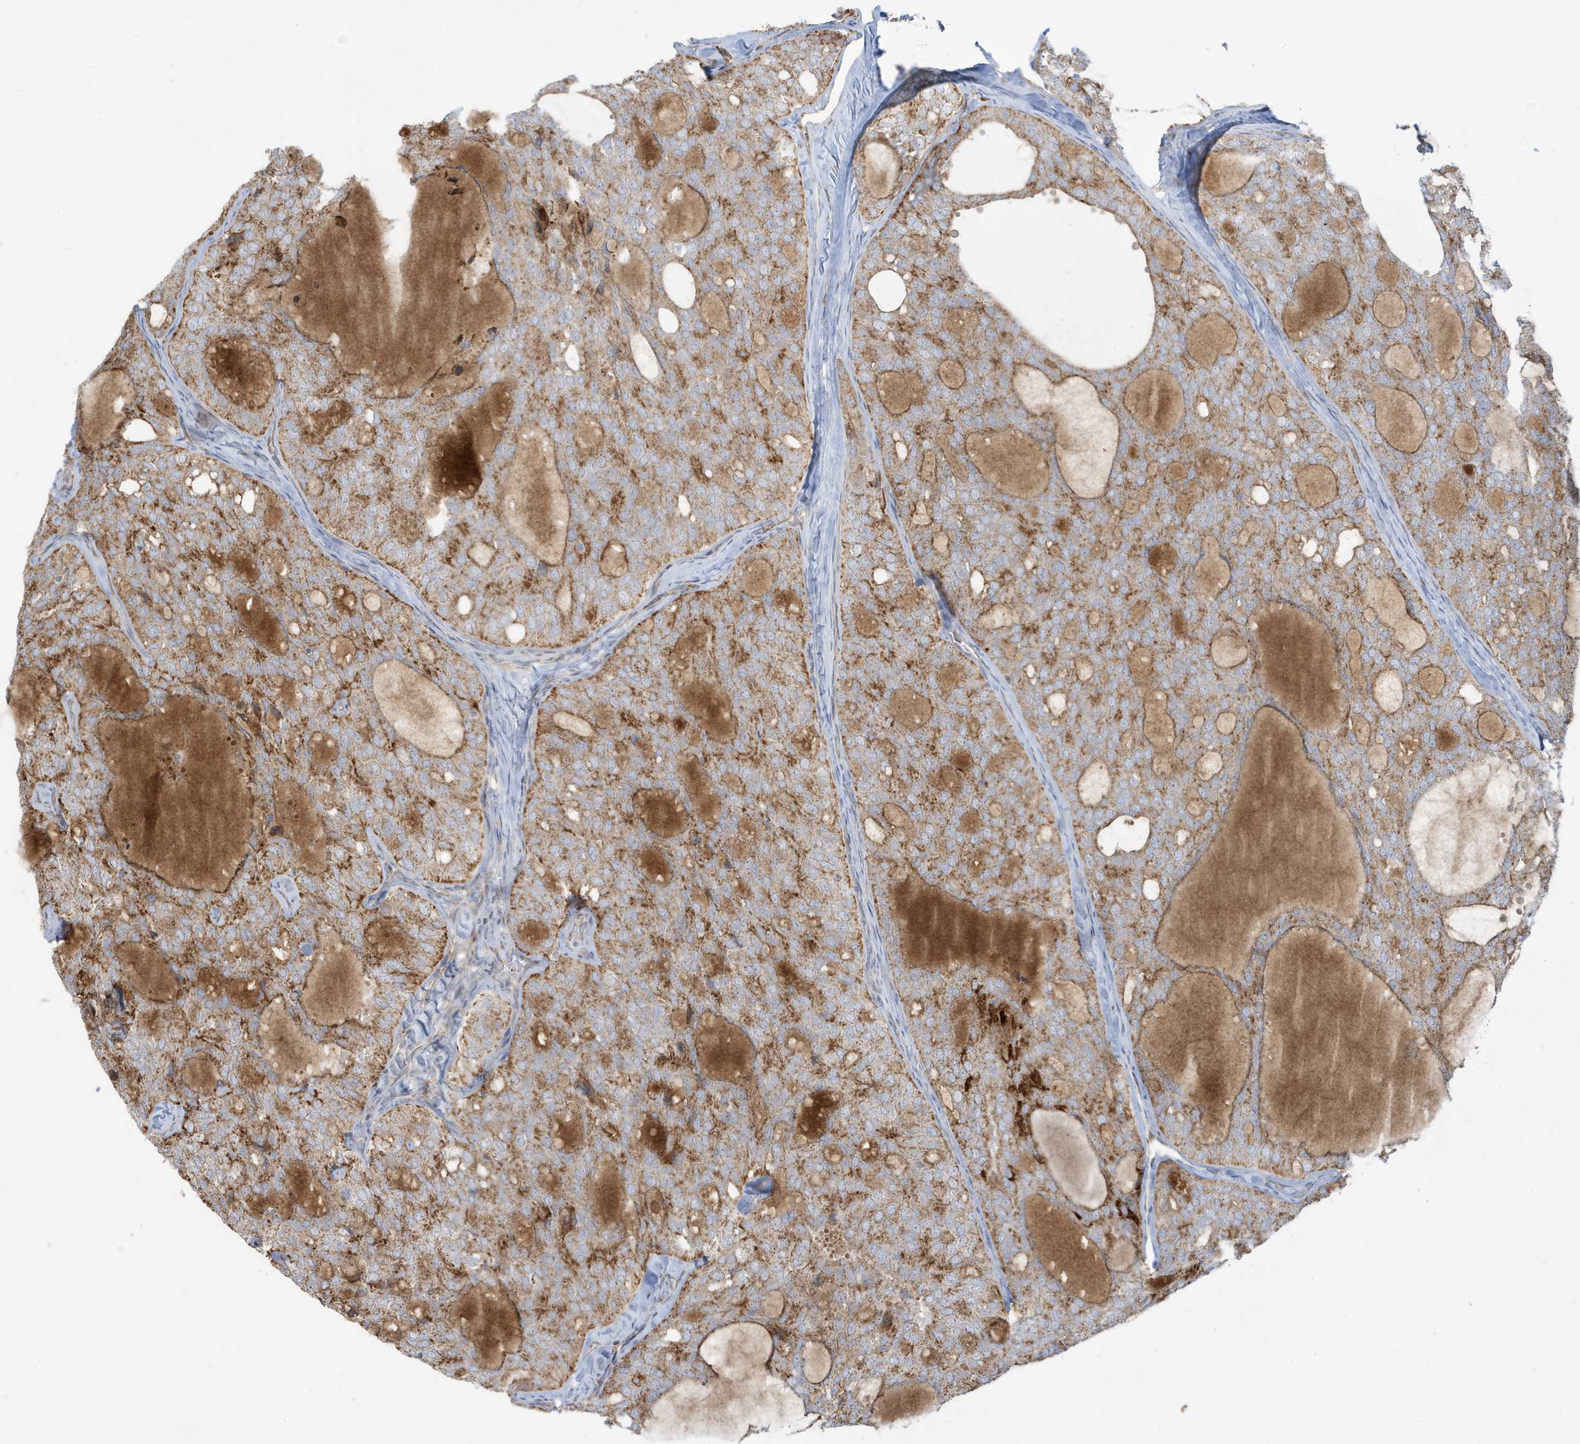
{"staining": {"intensity": "moderate", "quantity": ">75%", "location": "cytoplasmic/membranous"}, "tissue": "thyroid cancer", "cell_type": "Tumor cells", "image_type": "cancer", "snomed": [{"axis": "morphology", "description": "Follicular adenoma carcinoma, NOS"}, {"axis": "topography", "description": "Thyroid gland"}], "caption": "Moderate cytoplasmic/membranous positivity is seen in about >75% of tumor cells in thyroid follicular adenoma carcinoma.", "gene": "IFT57", "patient": {"sex": "male", "age": 75}}